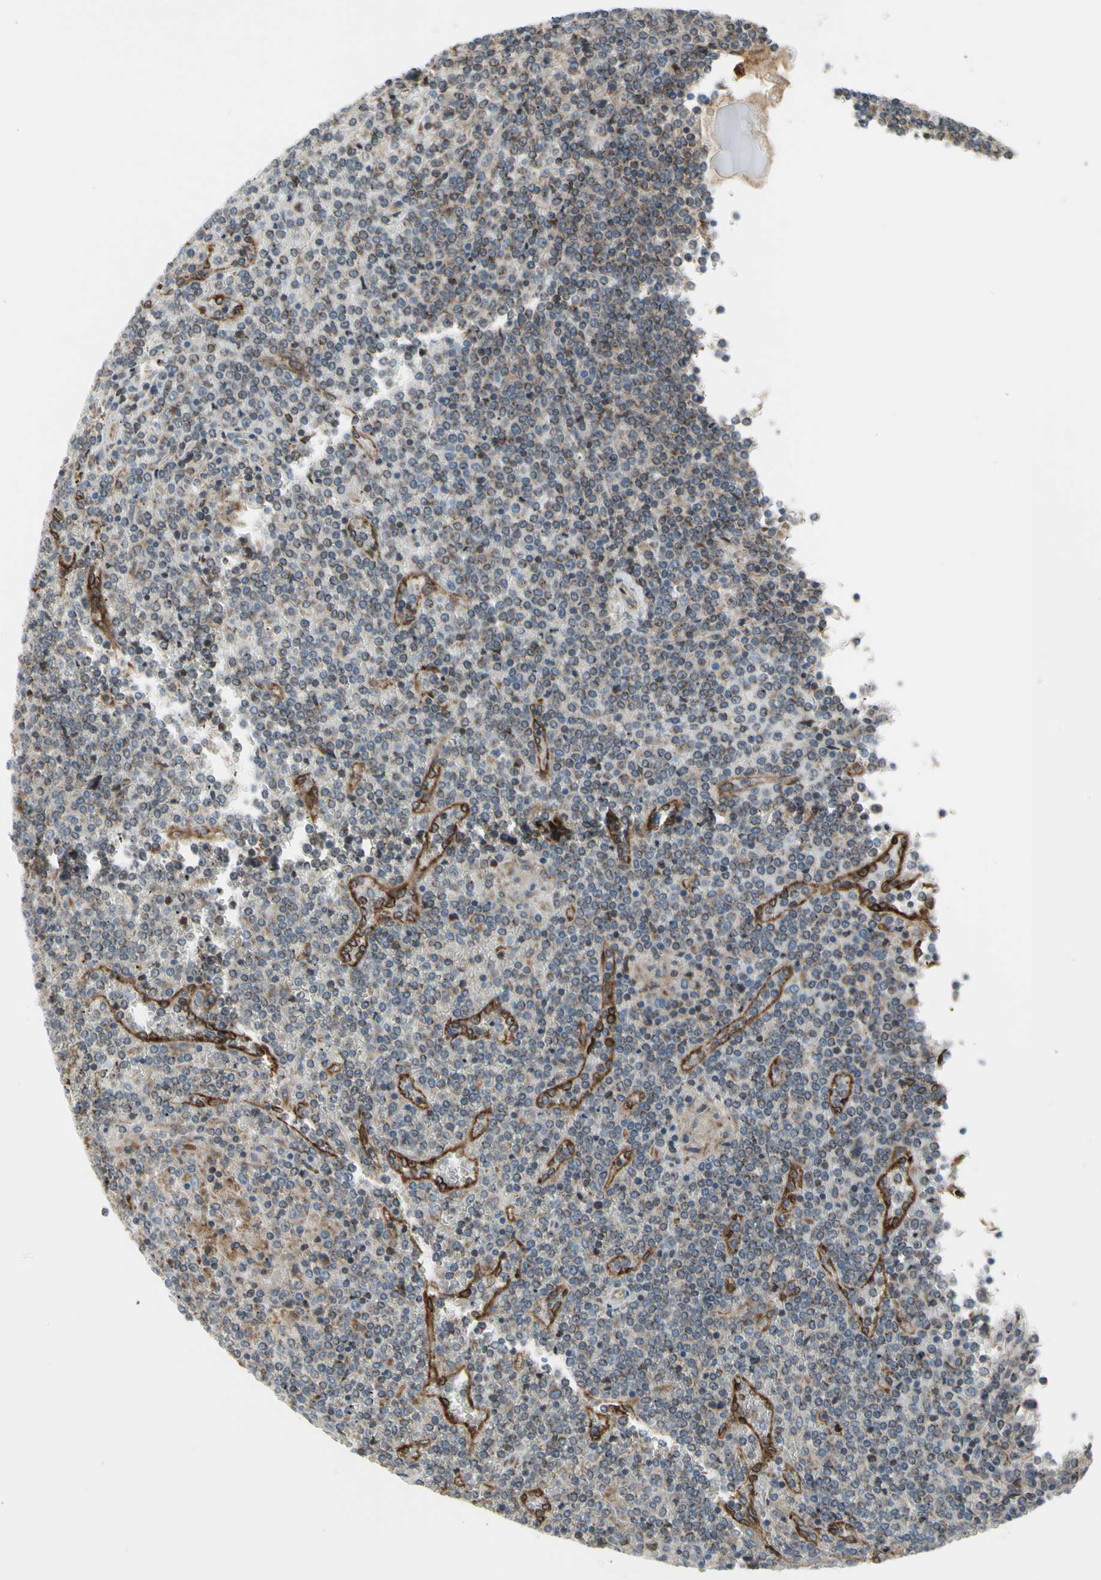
{"staining": {"intensity": "moderate", "quantity": "<25%", "location": "cytoplasmic/membranous"}, "tissue": "lymphoma", "cell_type": "Tumor cells", "image_type": "cancer", "snomed": [{"axis": "morphology", "description": "Malignant lymphoma, non-Hodgkin's type, Low grade"}, {"axis": "topography", "description": "Spleen"}], "caption": "Immunohistochemical staining of low-grade malignant lymphoma, non-Hodgkin's type reveals low levels of moderate cytoplasmic/membranous protein positivity in approximately <25% of tumor cells.", "gene": "SLC39A9", "patient": {"sex": "female", "age": 19}}